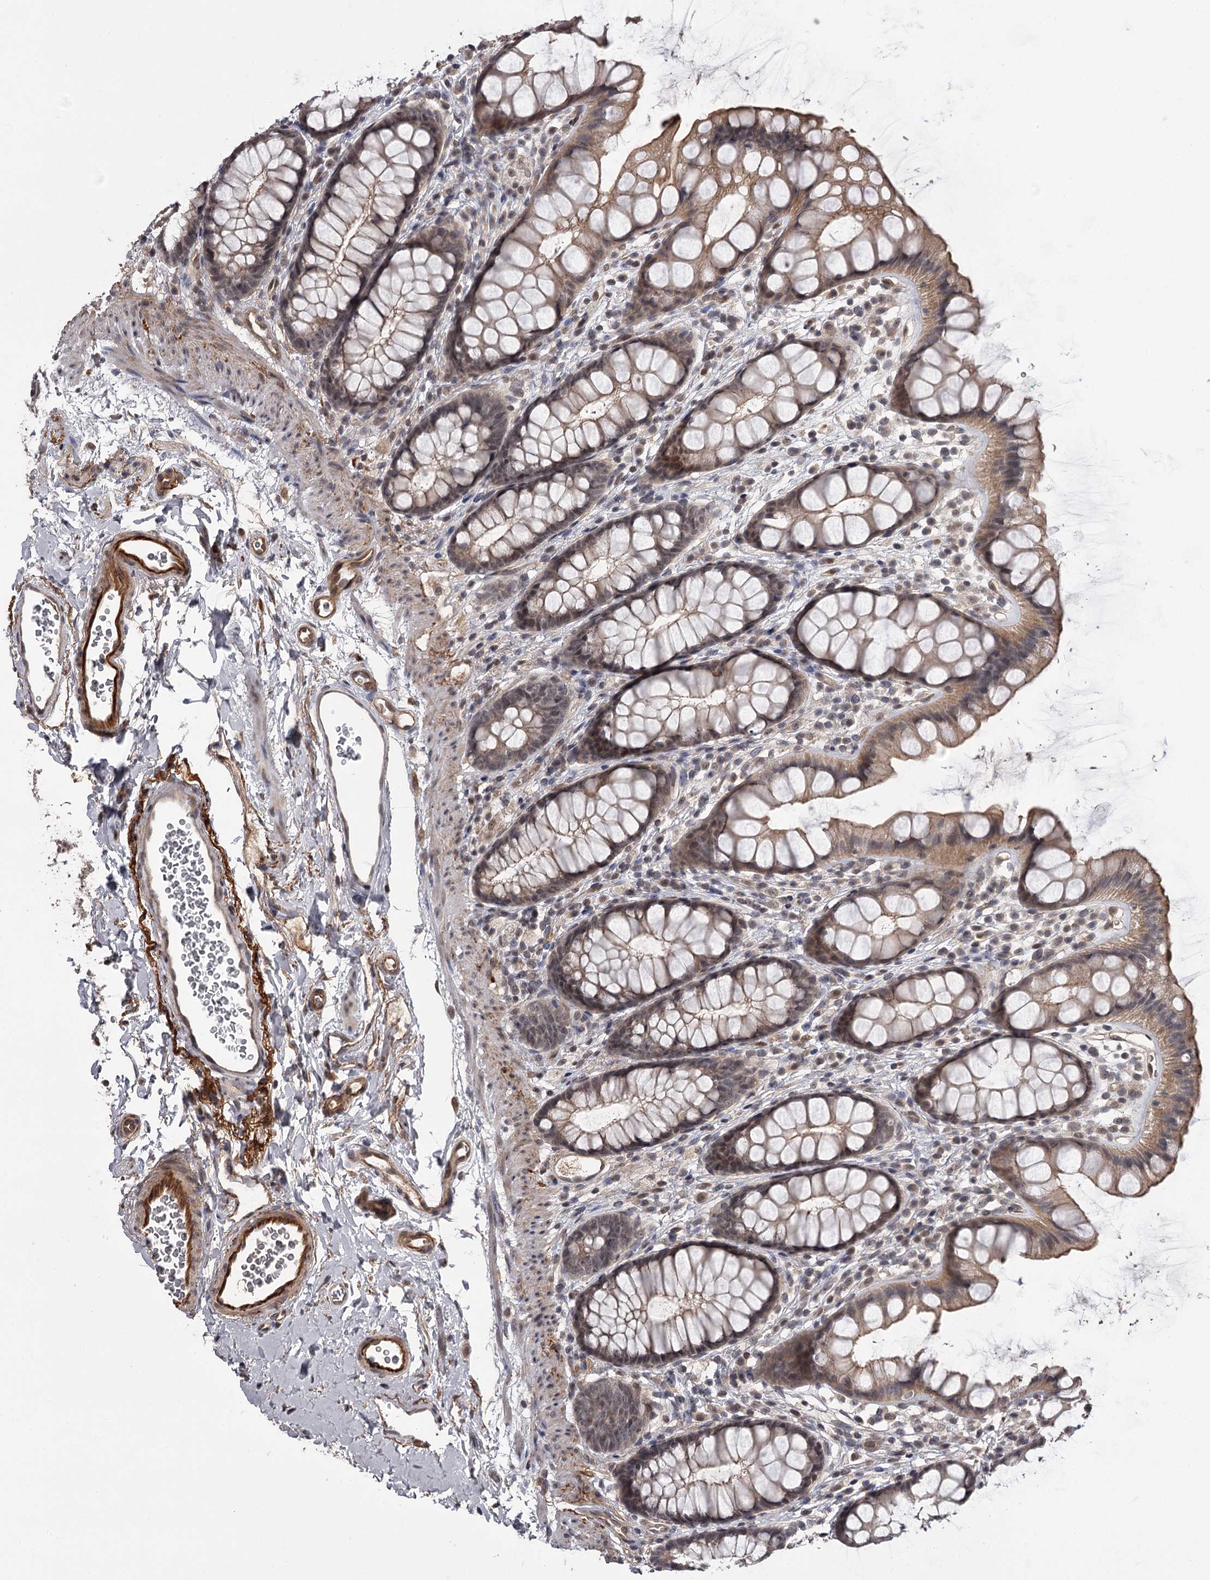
{"staining": {"intensity": "moderate", "quantity": ">75%", "location": "cytoplasmic/membranous"}, "tissue": "rectum", "cell_type": "Glandular cells", "image_type": "normal", "snomed": [{"axis": "morphology", "description": "Normal tissue, NOS"}, {"axis": "topography", "description": "Rectum"}], "caption": "Rectum stained with immunohistochemistry (IHC) shows moderate cytoplasmic/membranous staining in about >75% of glandular cells. (DAB IHC with brightfield microscopy, high magnification).", "gene": "CWF19L2", "patient": {"sex": "female", "age": 65}}